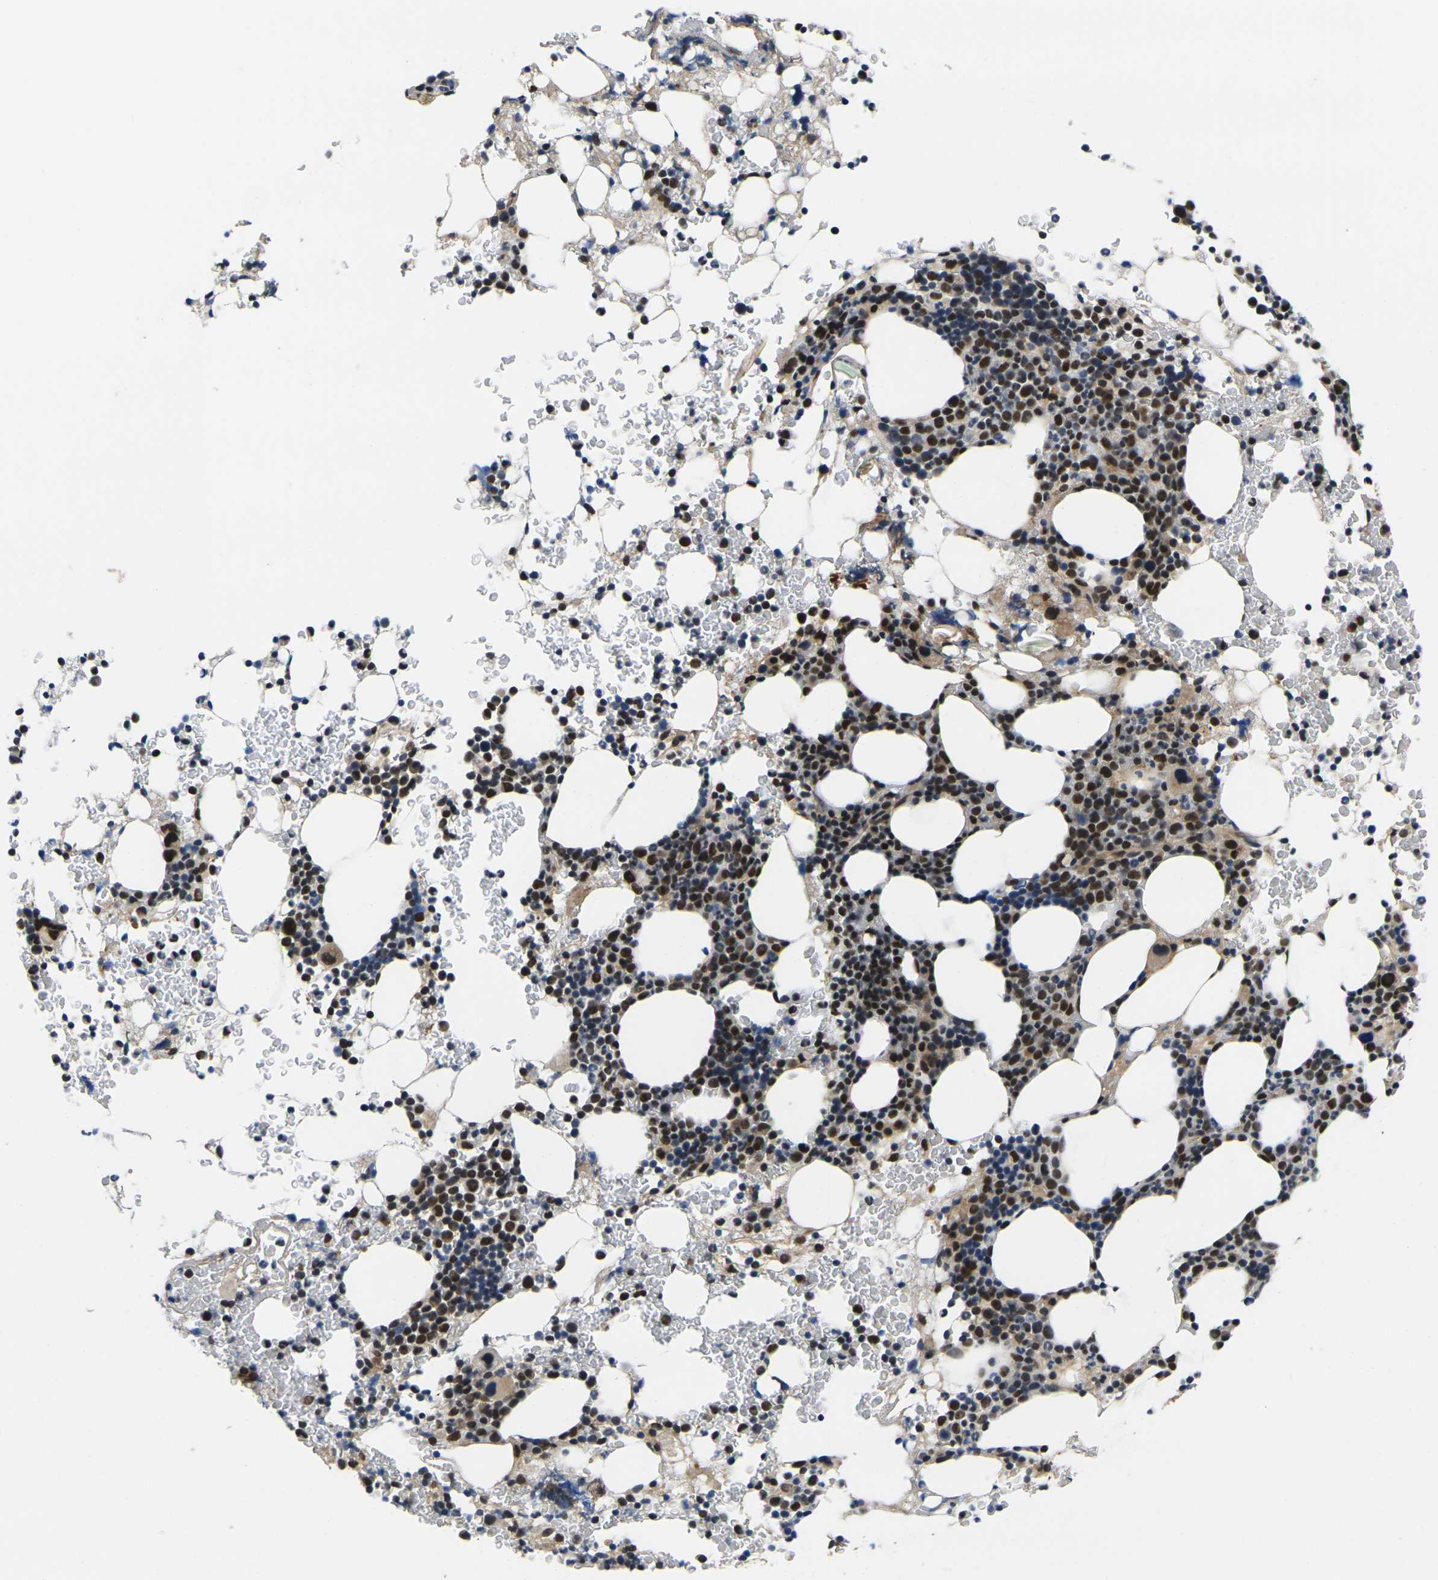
{"staining": {"intensity": "strong", "quantity": "25%-75%", "location": "nuclear"}, "tissue": "bone marrow", "cell_type": "Hematopoietic cells", "image_type": "normal", "snomed": [{"axis": "morphology", "description": "Normal tissue, NOS"}, {"axis": "morphology", "description": "Inflammation, NOS"}, {"axis": "topography", "description": "Bone marrow"}], "caption": "Immunohistochemical staining of benign bone marrow reveals strong nuclear protein positivity in approximately 25%-75% of hematopoietic cells. The staining is performed using DAB brown chromogen to label protein expression. The nuclei are counter-stained blue using hematoxylin.", "gene": "RBM7", "patient": {"sex": "female", "age": 84}}